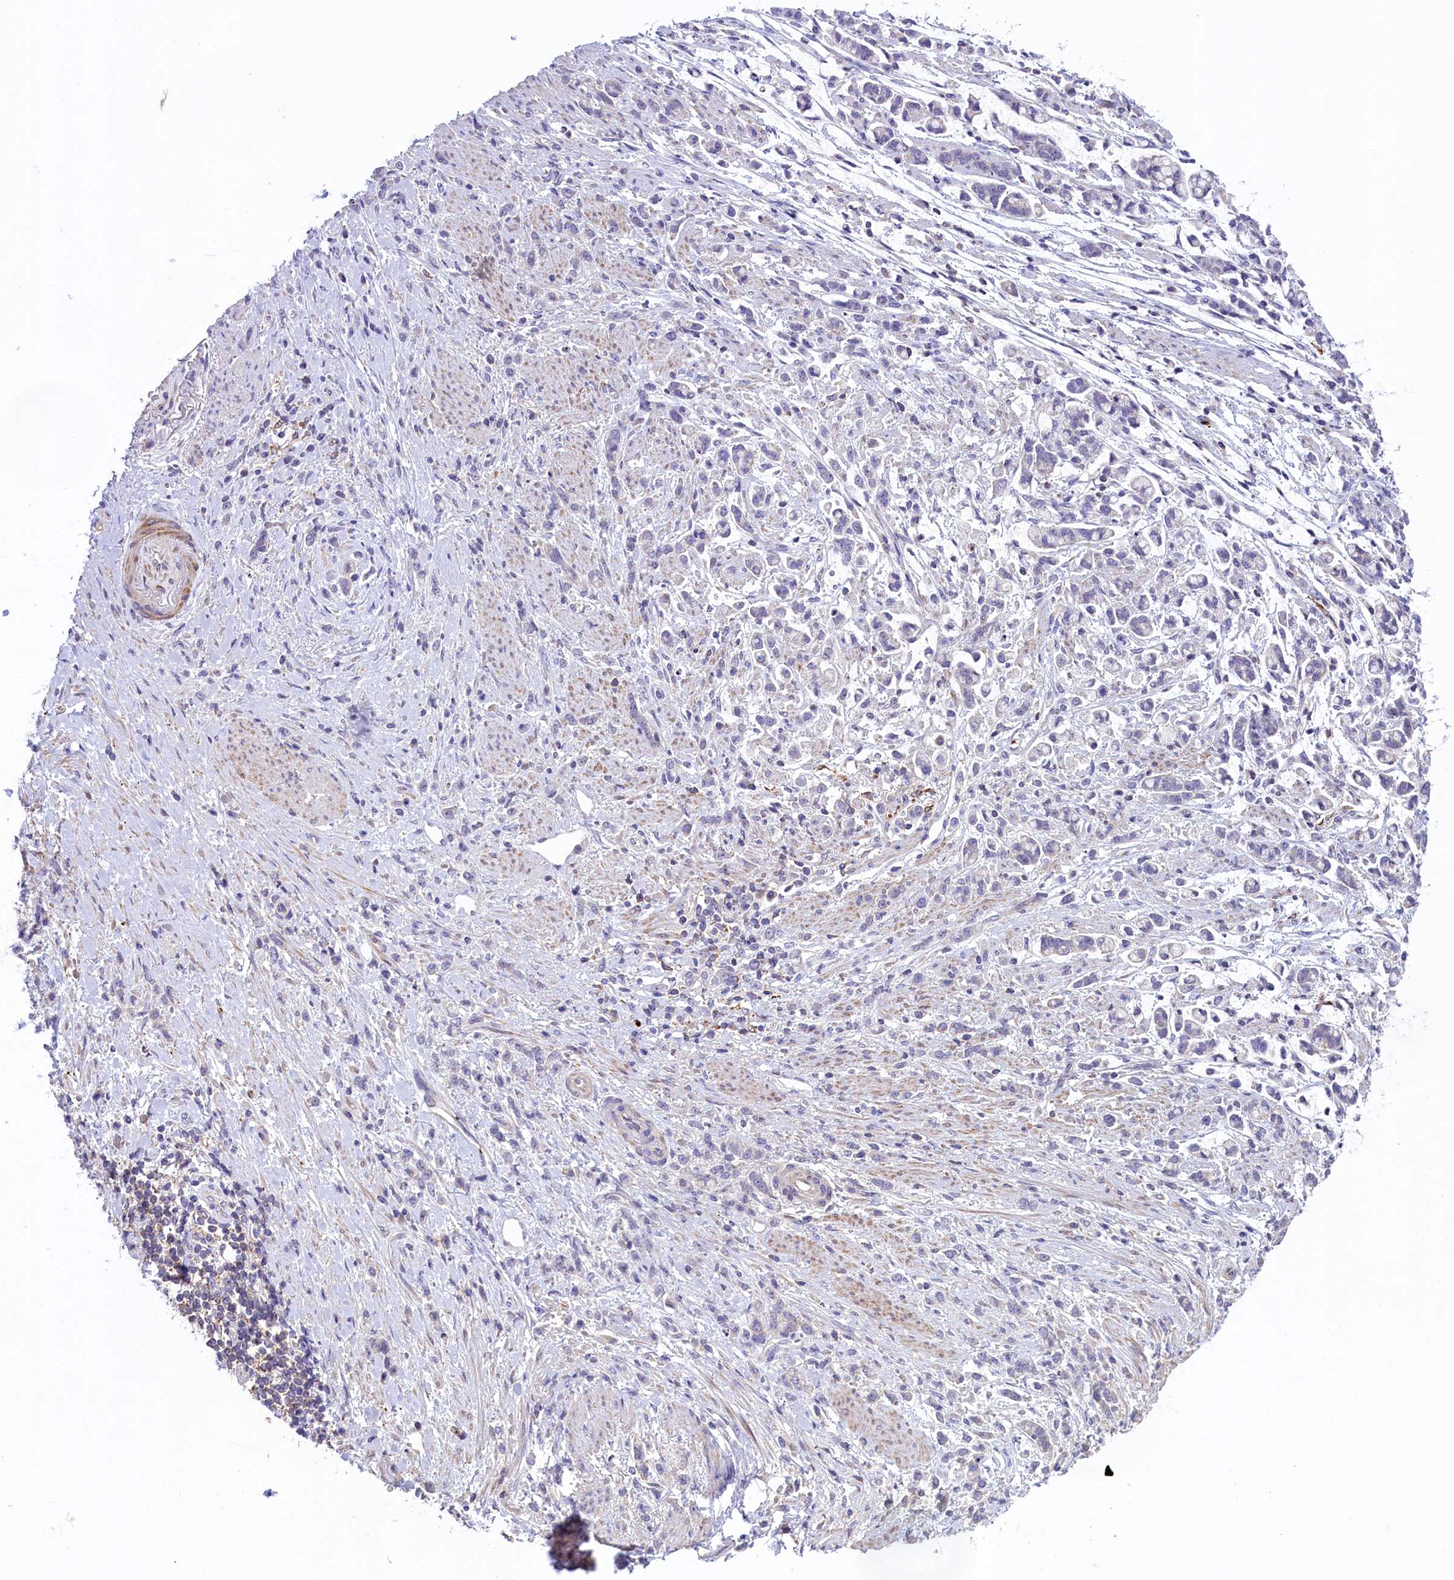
{"staining": {"intensity": "negative", "quantity": "none", "location": "none"}, "tissue": "stomach cancer", "cell_type": "Tumor cells", "image_type": "cancer", "snomed": [{"axis": "morphology", "description": "Adenocarcinoma, NOS"}, {"axis": "topography", "description": "Stomach"}], "caption": "IHC photomicrograph of stomach cancer stained for a protein (brown), which exhibits no staining in tumor cells. (DAB immunohistochemistry, high magnification).", "gene": "HEATR3", "patient": {"sex": "female", "age": 60}}